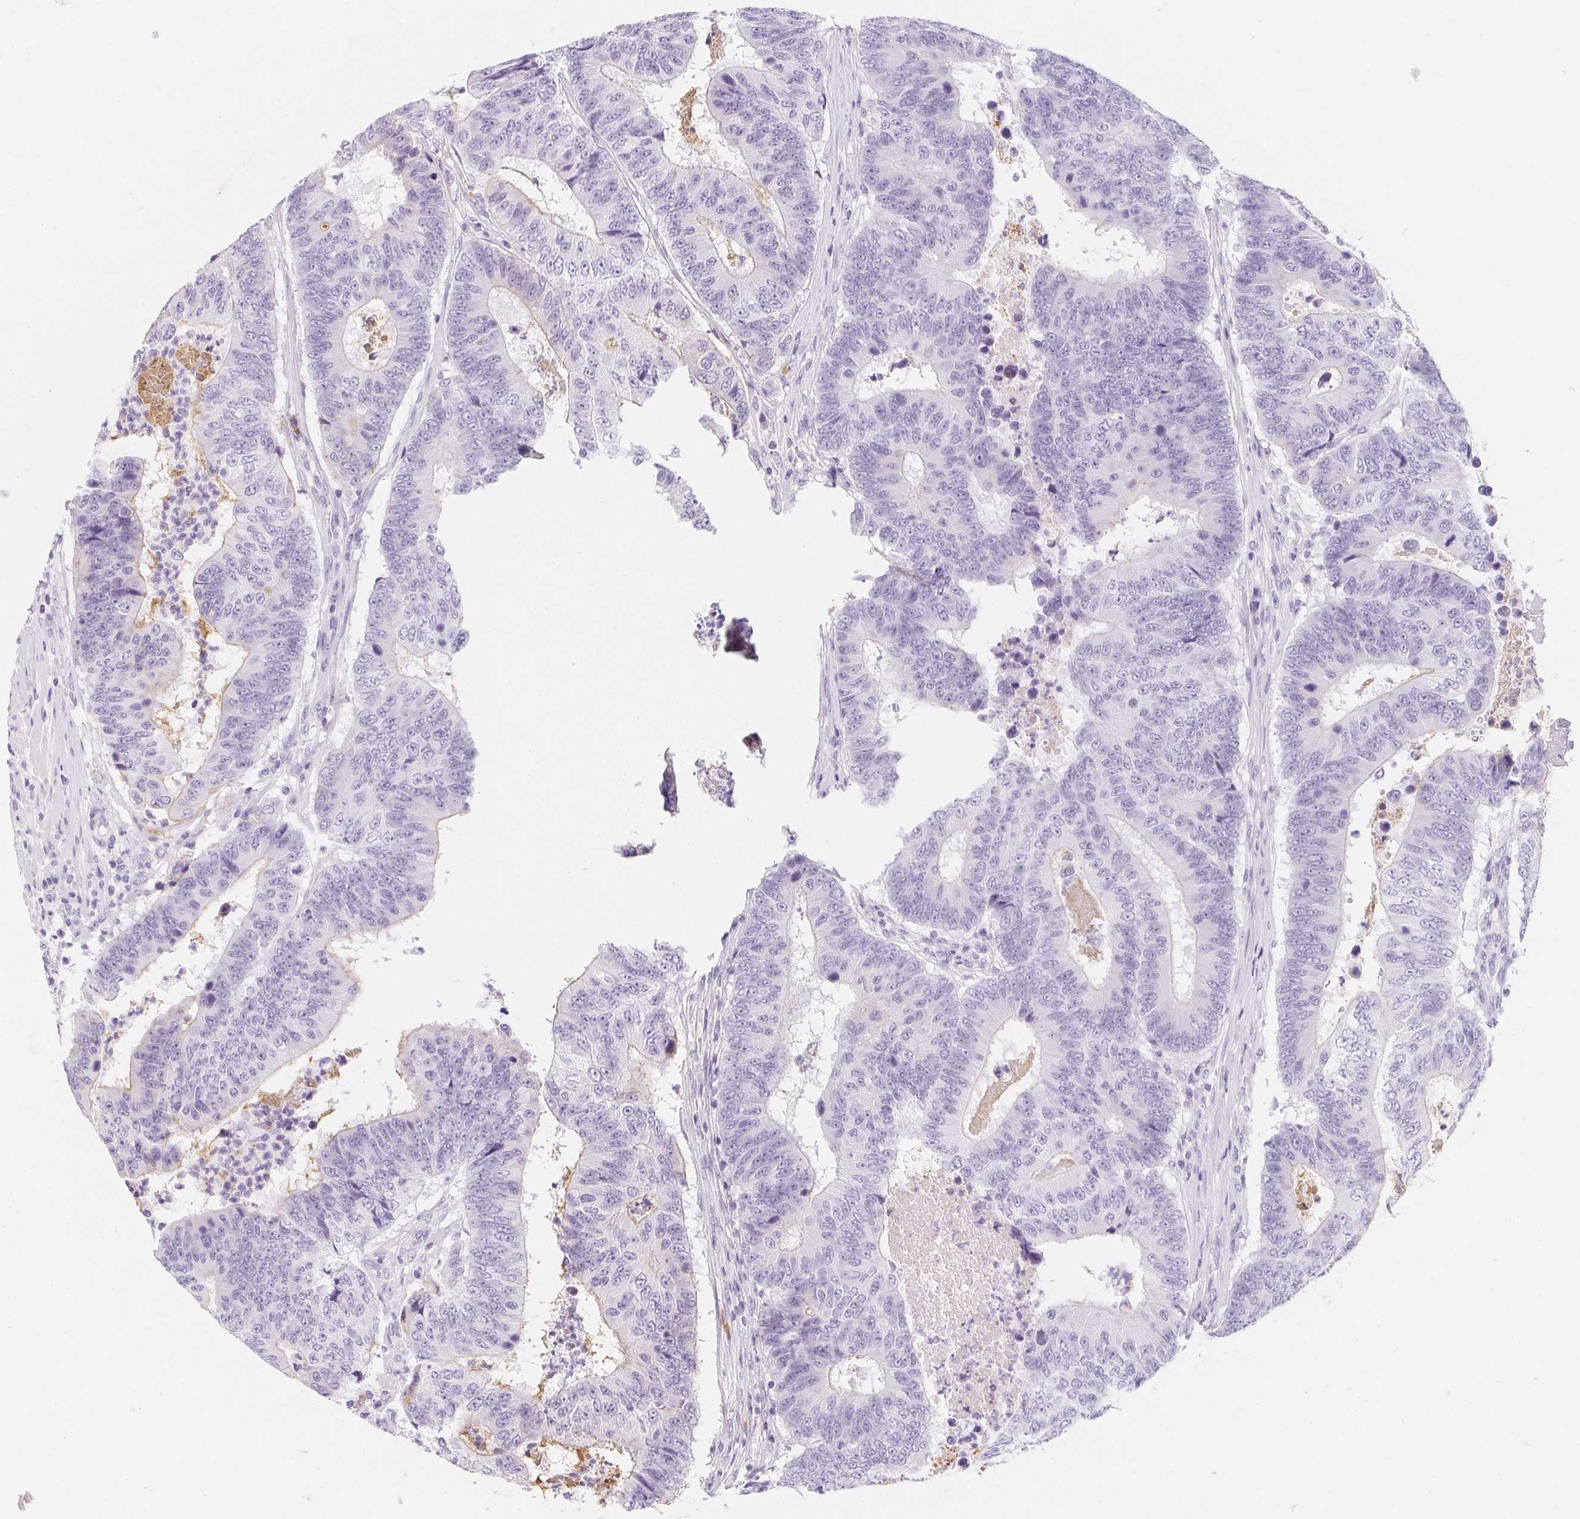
{"staining": {"intensity": "negative", "quantity": "none", "location": "none"}, "tissue": "colorectal cancer", "cell_type": "Tumor cells", "image_type": "cancer", "snomed": [{"axis": "morphology", "description": "Adenocarcinoma, NOS"}, {"axis": "topography", "description": "Colon"}], "caption": "Tumor cells show no significant protein positivity in colorectal cancer.", "gene": "AQP5", "patient": {"sex": "female", "age": 48}}